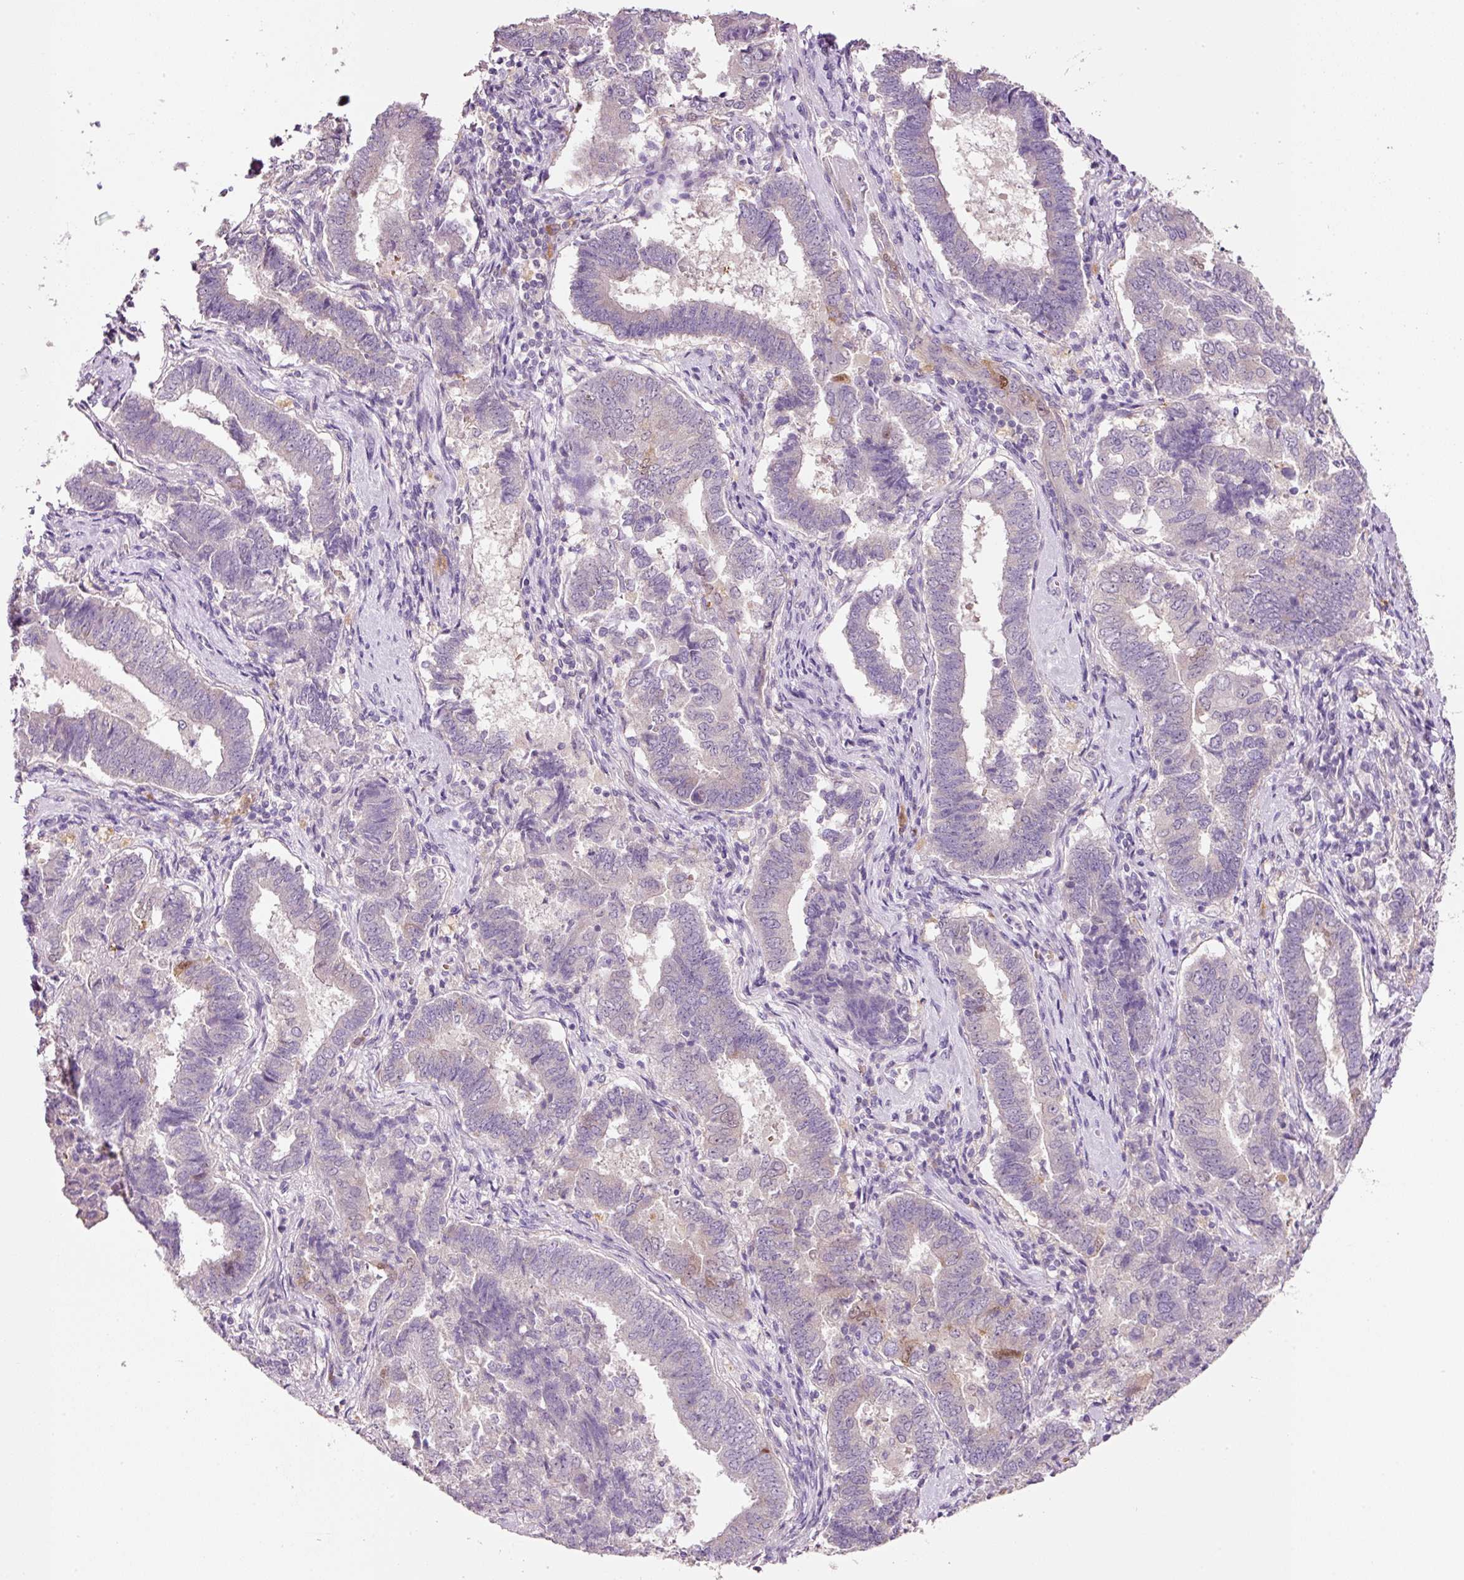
{"staining": {"intensity": "negative", "quantity": "none", "location": "none"}, "tissue": "endometrial cancer", "cell_type": "Tumor cells", "image_type": "cancer", "snomed": [{"axis": "morphology", "description": "Adenocarcinoma, NOS"}, {"axis": "topography", "description": "Endometrium"}], "caption": "Tumor cells show no significant protein positivity in endometrial adenocarcinoma. (DAB IHC with hematoxylin counter stain).", "gene": "TENT5C", "patient": {"sex": "female", "age": 72}}